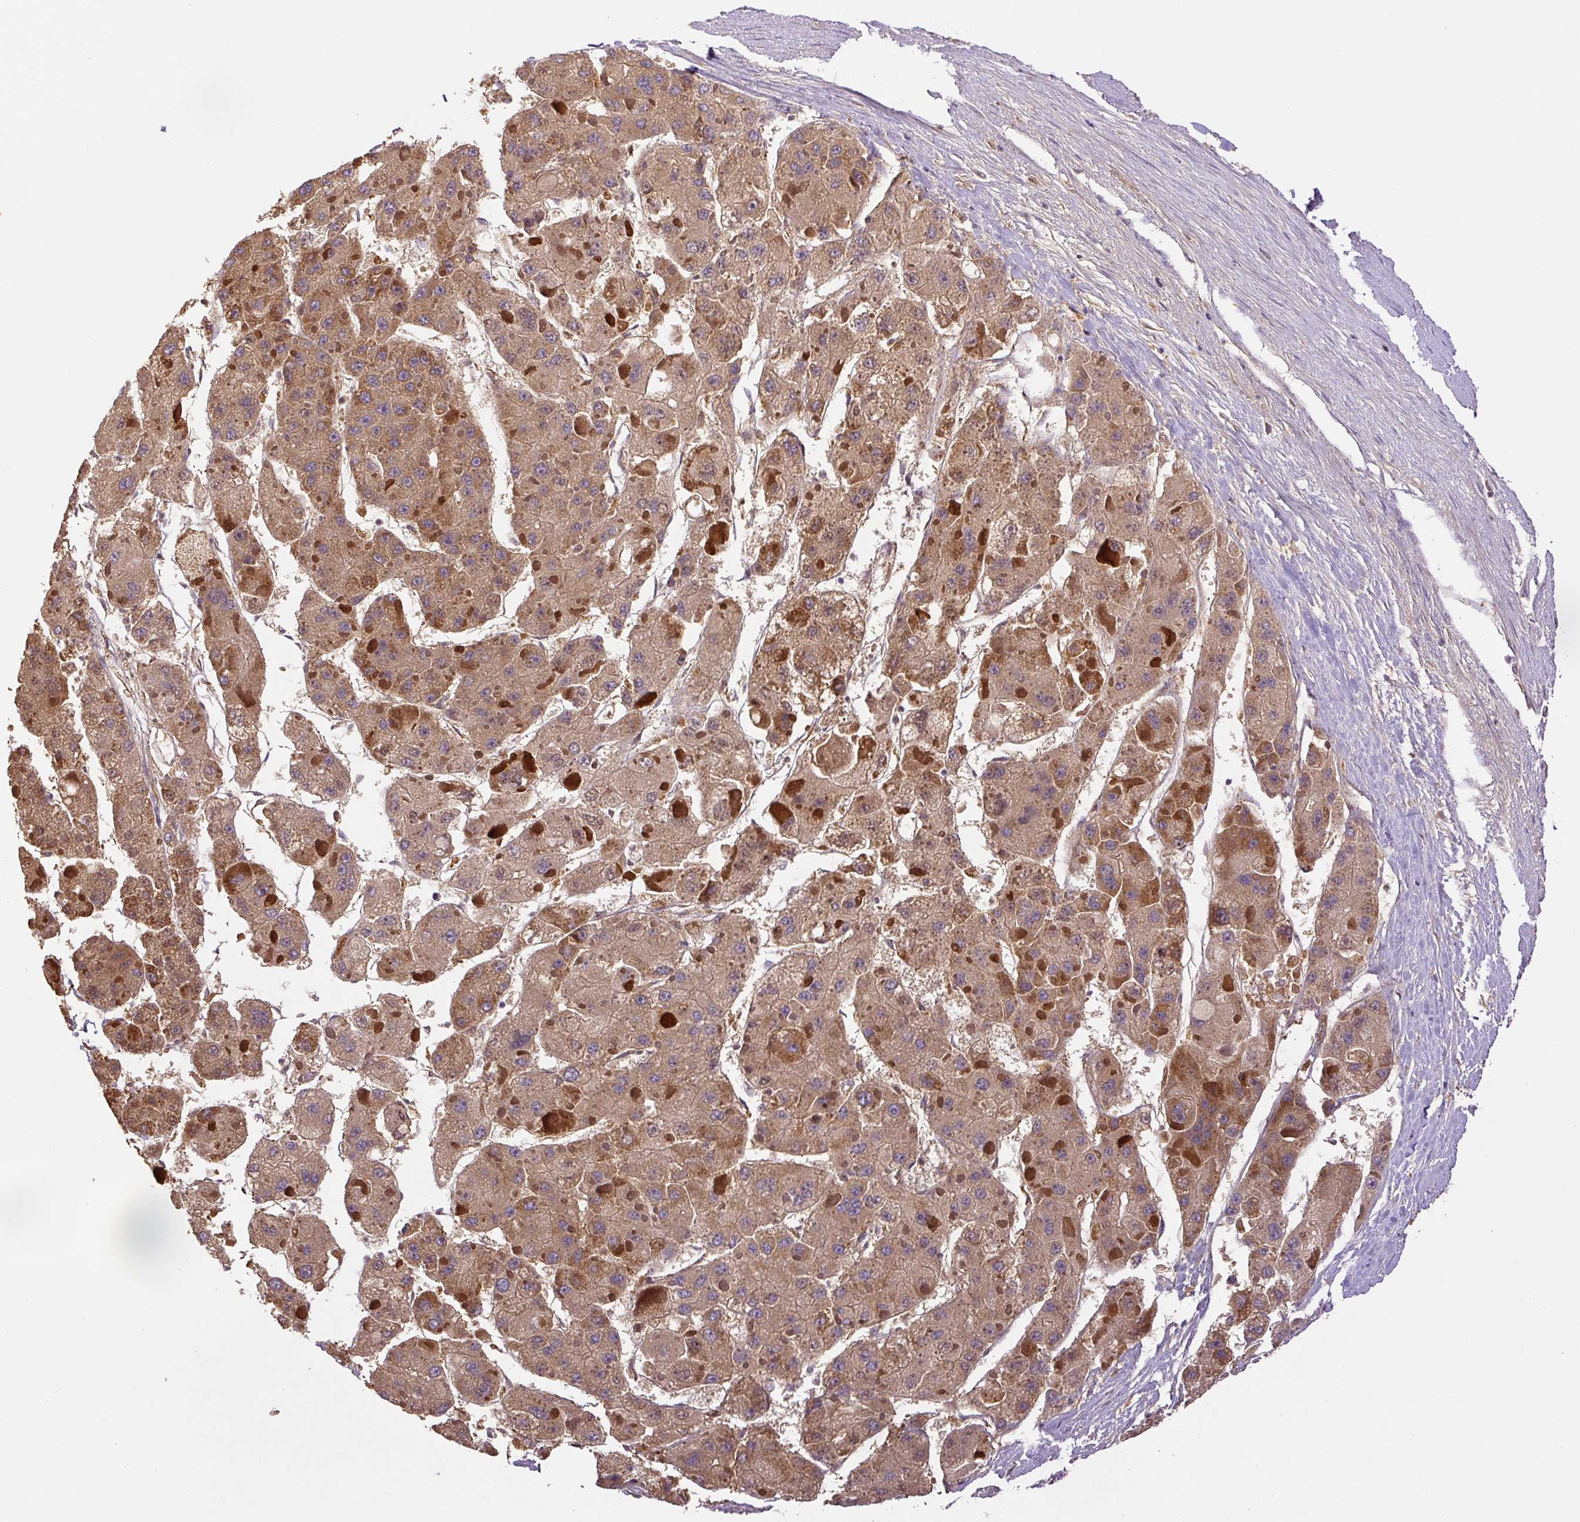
{"staining": {"intensity": "moderate", "quantity": ">75%", "location": "cytoplasmic/membranous"}, "tissue": "liver cancer", "cell_type": "Tumor cells", "image_type": "cancer", "snomed": [{"axis": "morphology", "description": "Carcinoma, Hepatocellular, NOS"}, {"axis": "topography", "description": "Liver"}], "caption": "Brown immunohistochemical staining in human liver cancer displays moderate cytoplasmic/membranous positivity in approximately >75% of tumor cells.", "gene": "DAPK1", "patient": {"sex": "female", "age": 73}}